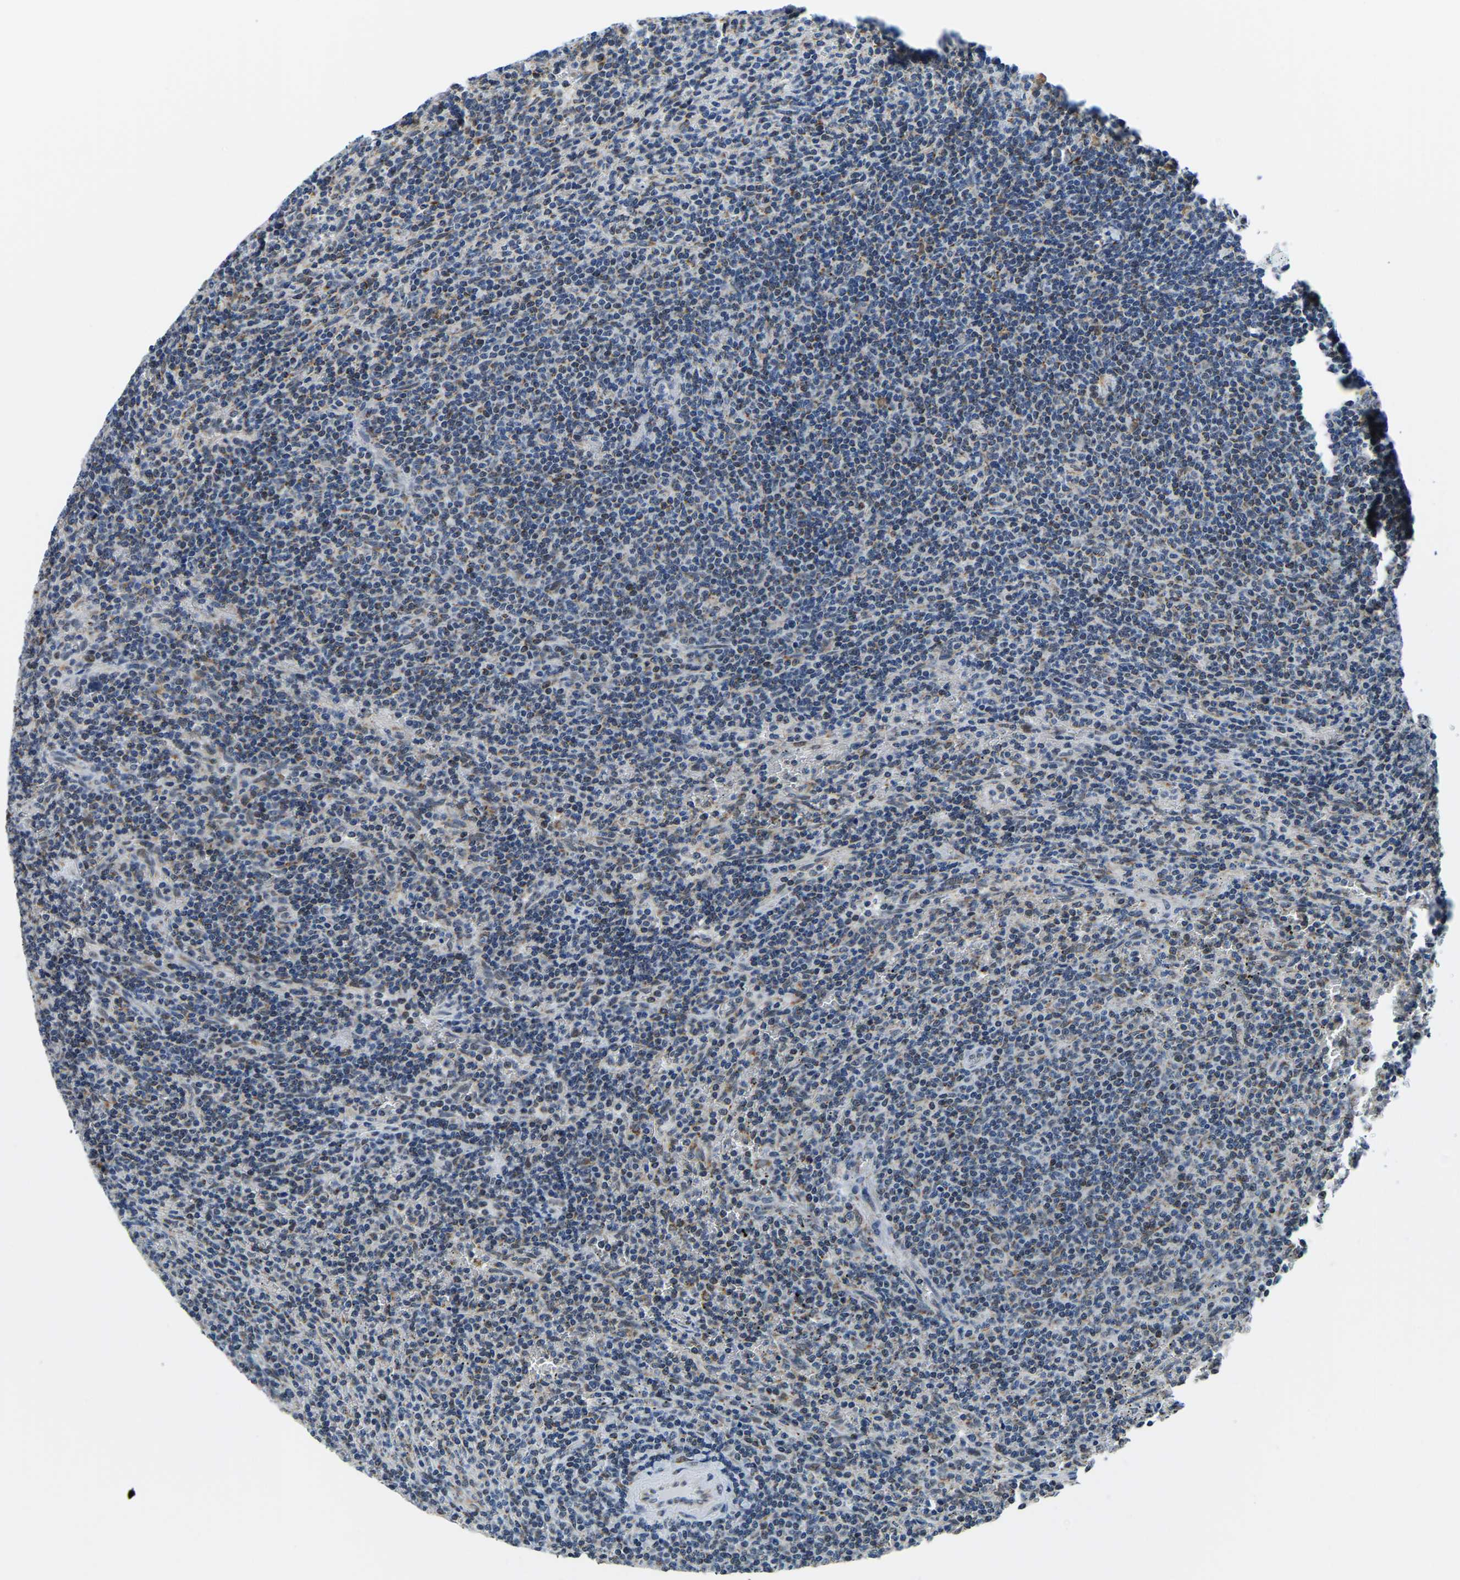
{"staining": {"intensity": "negative", "quantity": "none", "location": "none"}, "tissue": "lymphoma", "cell_type": "Tumor cells", "image_type": "cancer", "snomed": [{"axis": "morphology", "description": "Malignant lymphoma, non-Hodgkin's type, Low grade"}, {"axis": "topography", "description": "Spleen"}], "caption": "The photomicrograph shows no staining of tumor cells in malignant lymphoma, non-Hodgkin's type (low-grade).", "gene": "BNIP3L", "patient": {"sex": "female", "age": 50}}